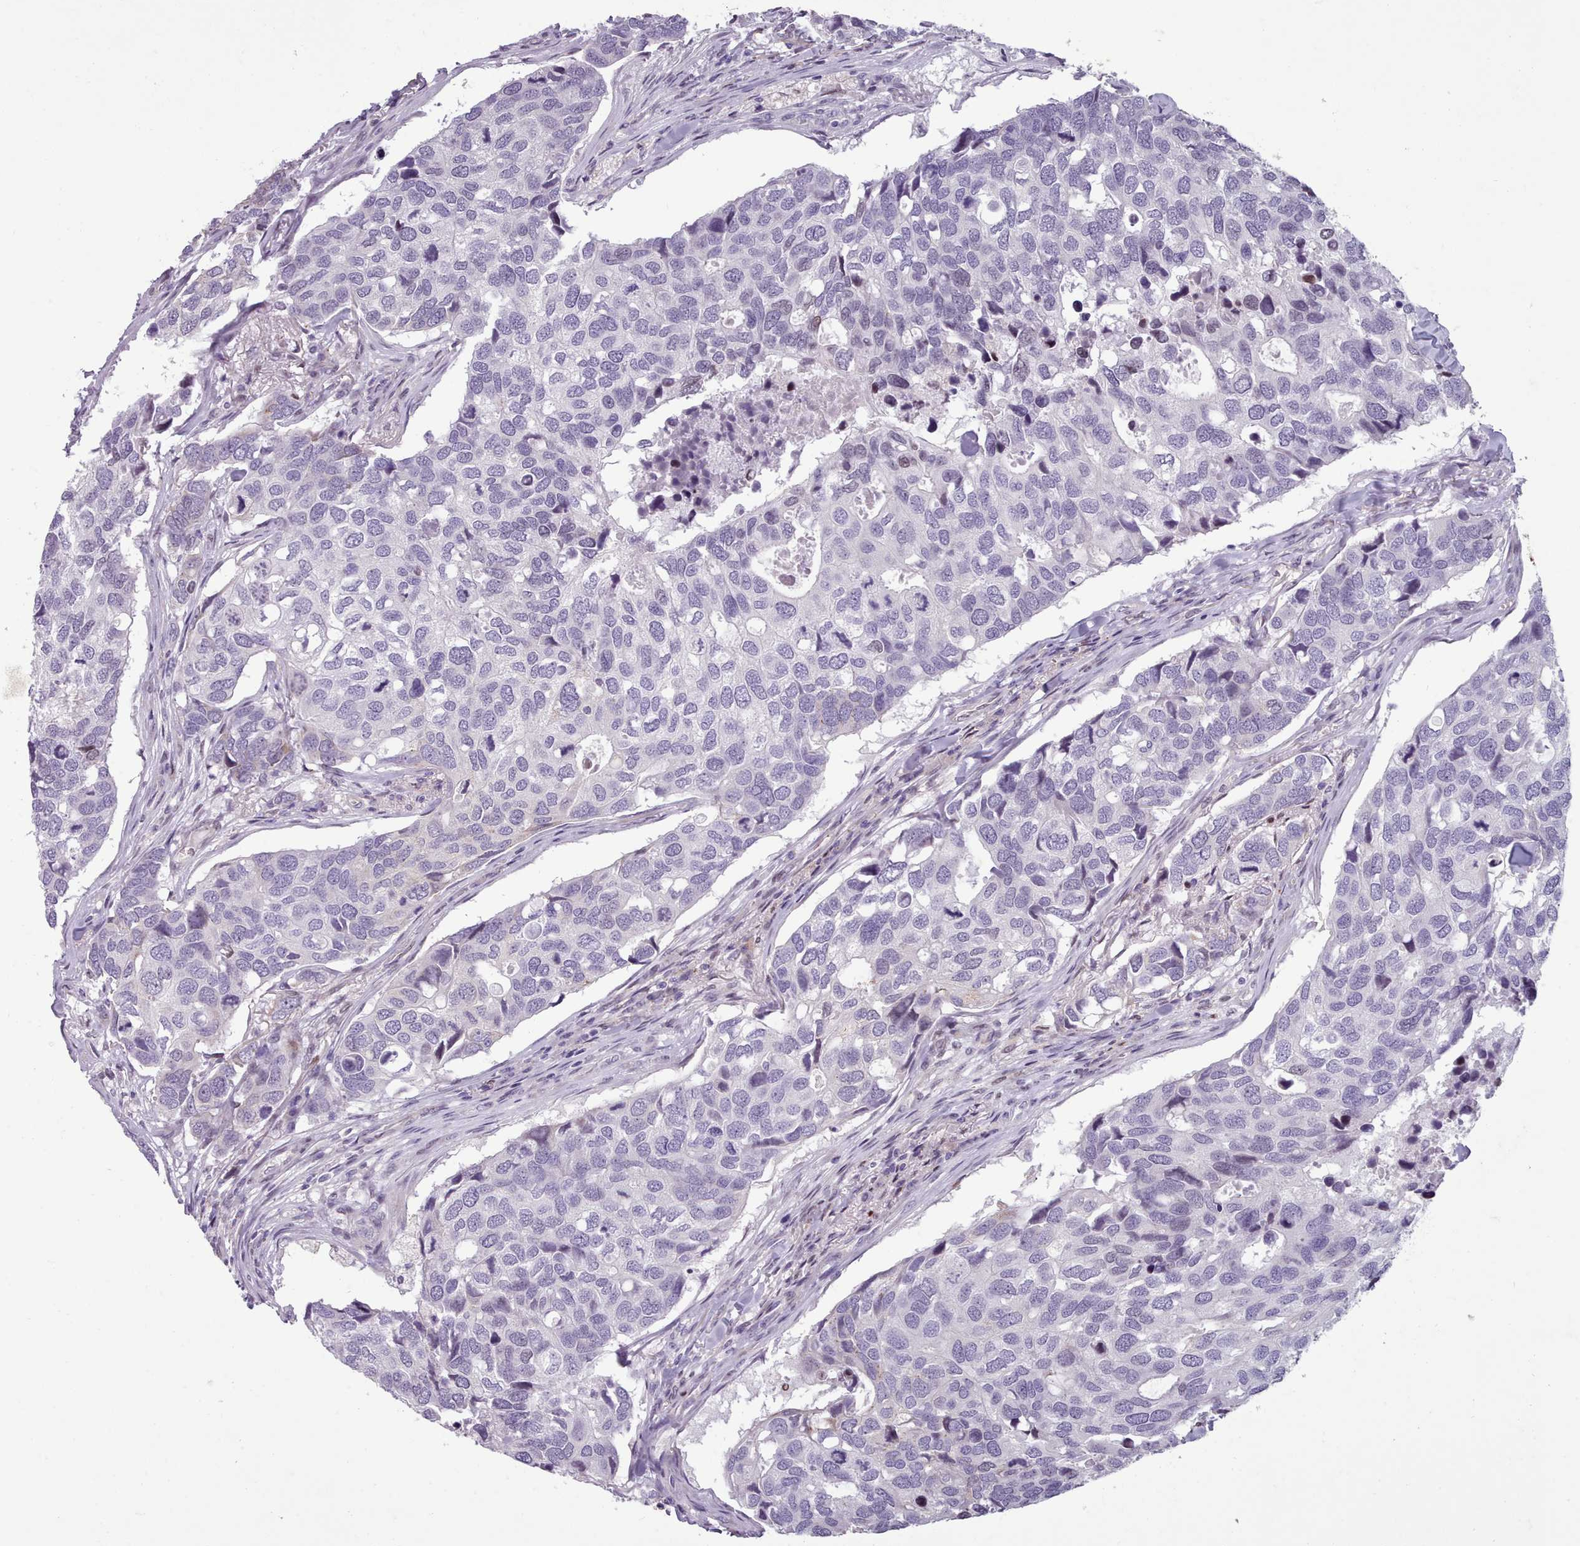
{"staining": {"intensity": "negative", "quantity": "none", "location": "none"}, "tissue": "breast cancer", "cell_type": "Tumor cells", "image_type": "cancer", "snomed": [{"axis": "morphology", "description": "Duct carcinoma"}, {"axis": "topography", "description": "Breast"}], "caption": "Histopathology image shows no significant protein positivity in tumor cells of breast invasive ductal carcinoma.", "gene": "KCNT2", "patient": {"sex": "female", "age": 83}}